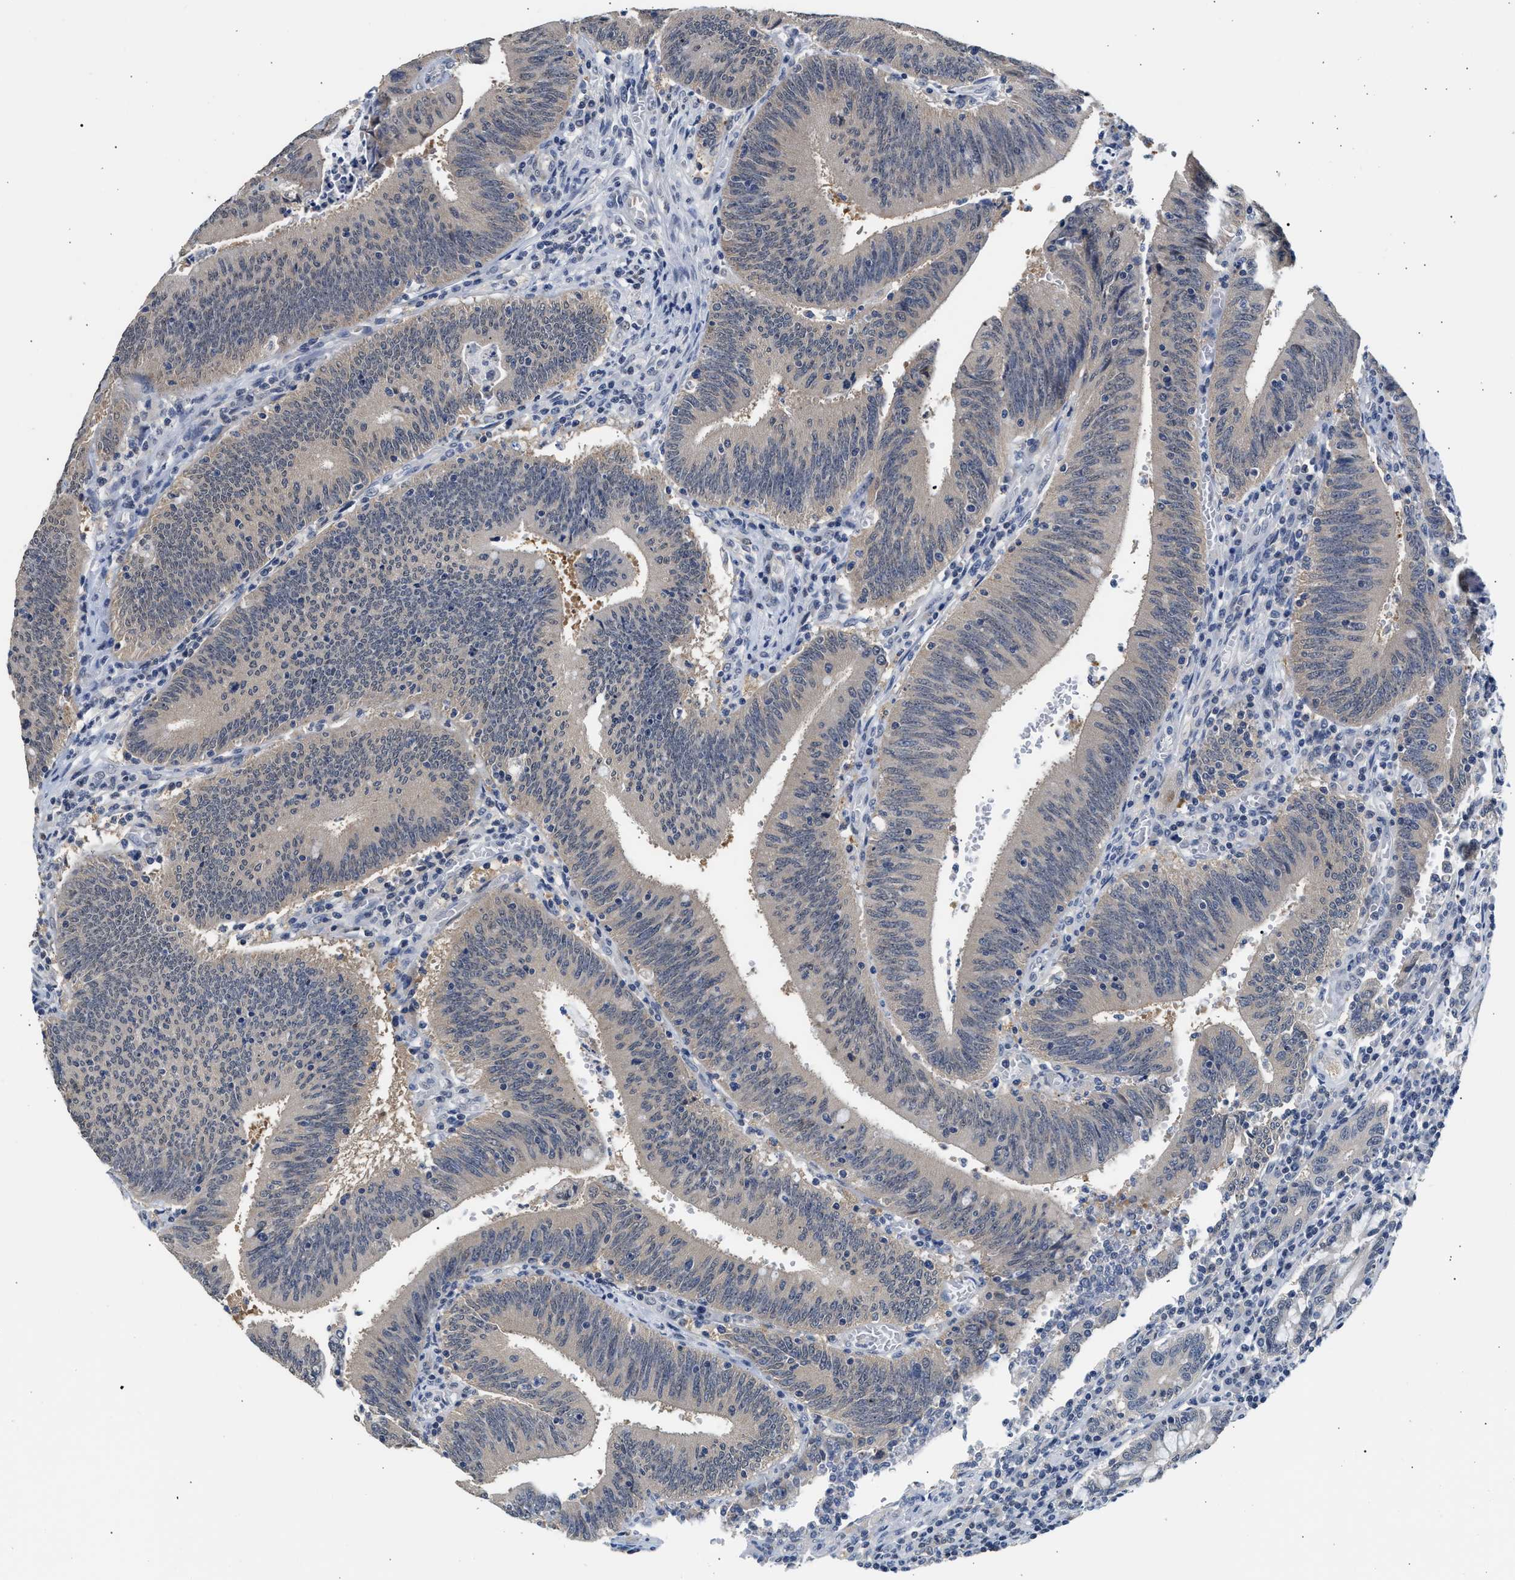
{"staining": {"intensity": "negative", "quantity": "none", "location": "none"}, "tissue": "colorectal cancer", "cell_type": "Tumor cells", "image_type": "cancer", "snomed": [{"axis": "morphology", "description": "Normal tissue, NOS"}, {"axis": "morphology", "description": "Adenocarcinoma, NOS"}, {"axis": "topography", "description": "Rectum"}], "caption": "The immunohistochemistry image has no significant expression in tumor cells of colorectal cancer (adenocarcinoma) tissue.", "gene": "PPM1L", "patient": {"sex": "female", "age": 66}}